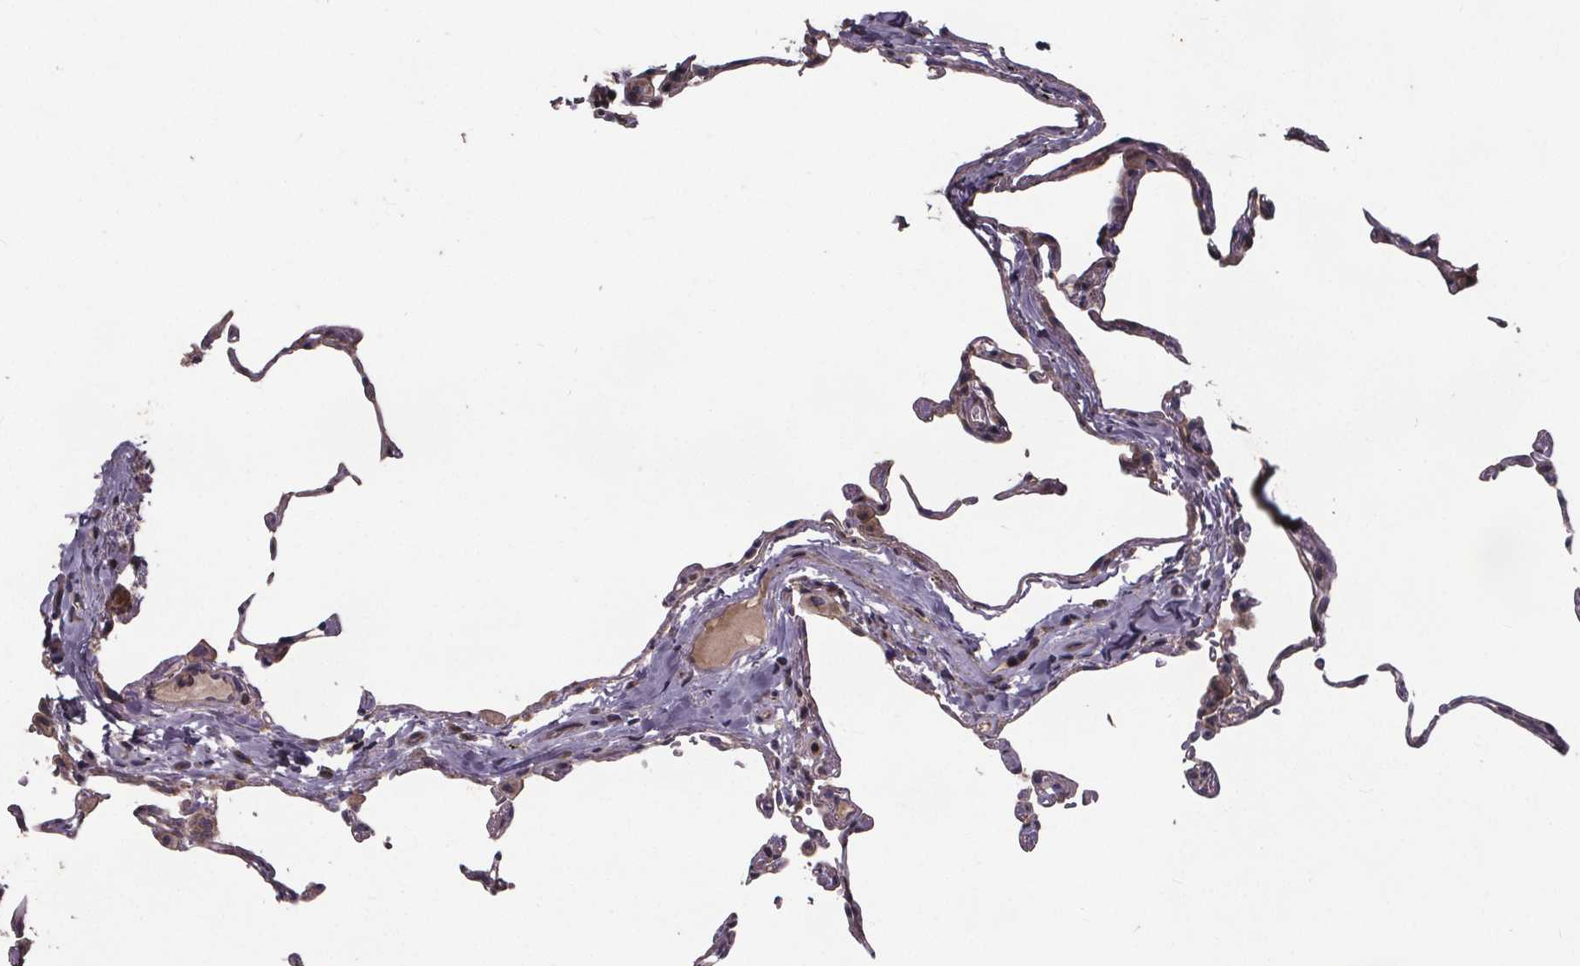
{"staining": {"intensity": "weak", "quantity": "25%-75%", "location": "cytoplasmic/membranous"}, "tissue": "lung", "cell_type": "Alveolar cells", "image_type": "normal", "snomed": [{"axis": "morphology", "description": "Normal tissue, NOS"}, {"axis": "topography", "description": "Lung"}], "caption": "The histopathology image exhibits staining of normal lung, revealing weak cytoplasmic/membranous protein staining (brown color) within alveolar cells.", "gene": "YME1L1", "patient": {"sex": "female", "age": 57}}